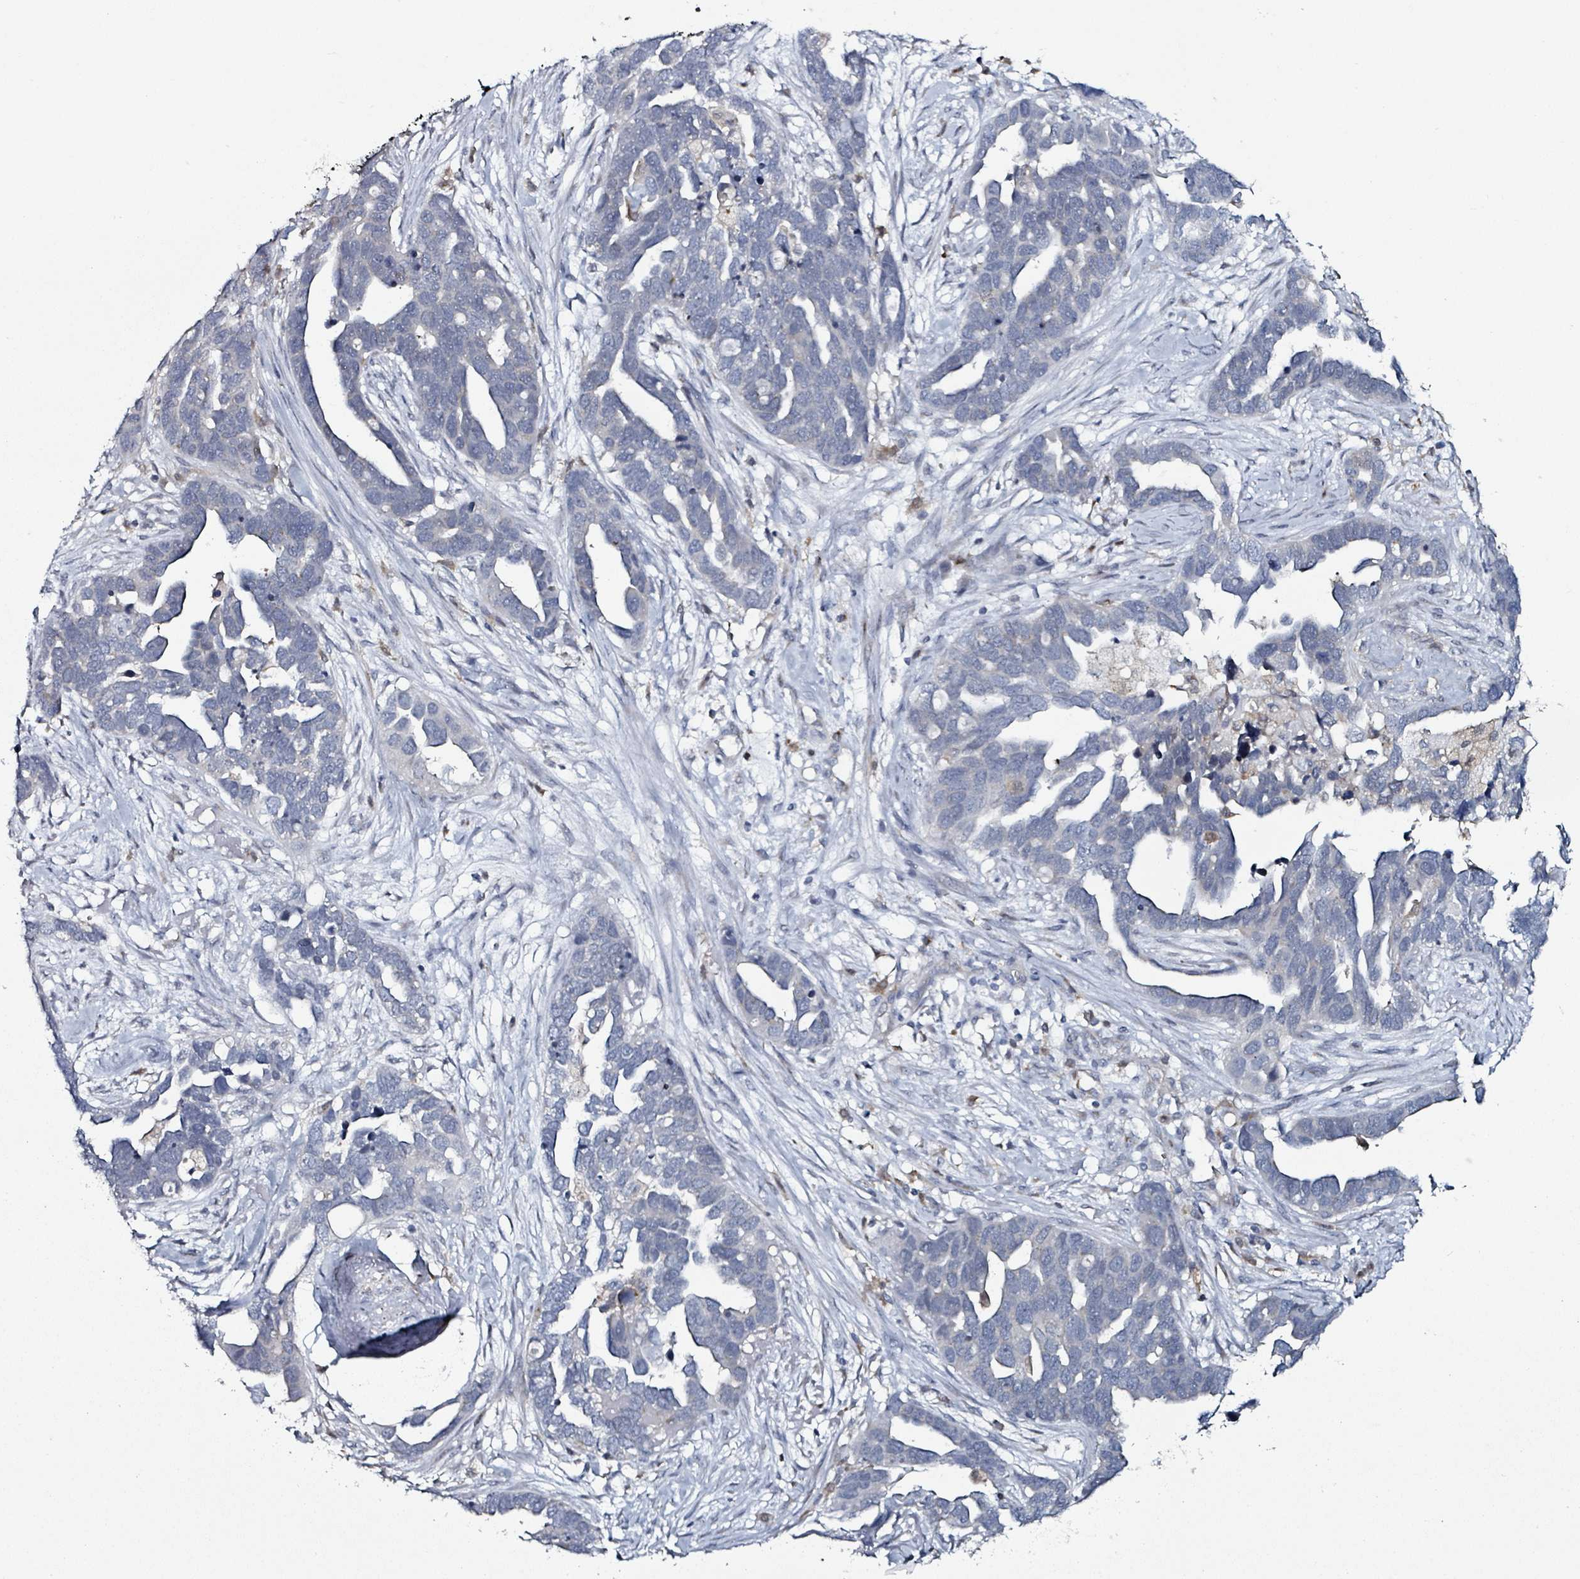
{"staining": {"intensity": "moderate", "quantity": "<25%", "location": "cytoplasmic/membranous"}, "tissue": "ovarian cancer", "cell_type": "Tumor cells", "image_type": "cancer", "snomed": [{"axis": "morphology", "description": "Cystadenocarcinoma, serous, NOS"}, {"axis": "topography", "description": "Ovary"}], "caption": "Moderate cytoplasmic/membranous expression is seen in approximately <25% of tumor cells in serous cystadenocarcinoma (ovarian).", "gene": "B3GAT3", "patient": {"sex": "female", "age": 54}}